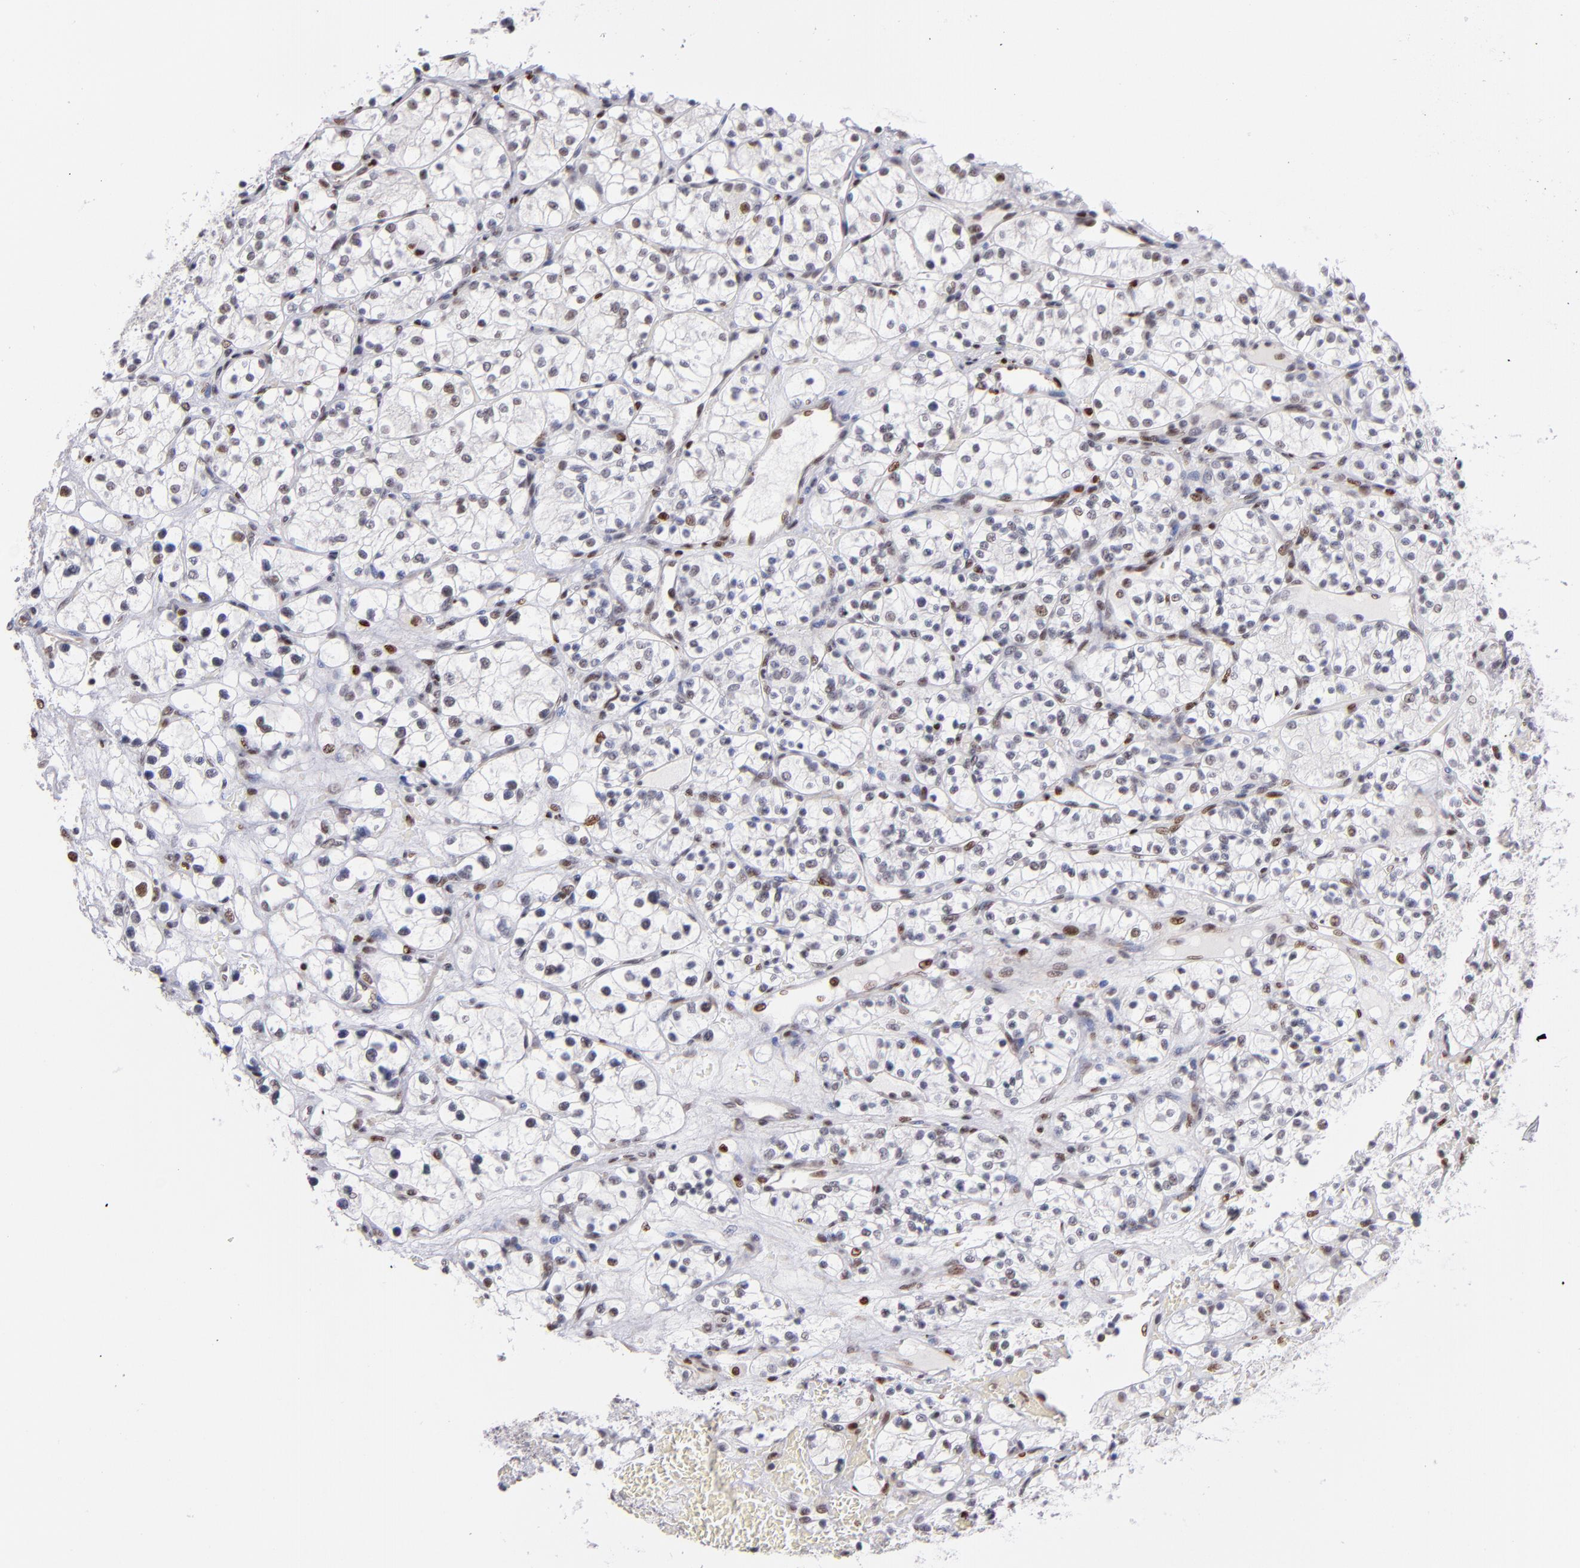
{"staining": {"intensity": "moderate", "quantity": "<25%", "location": "nuclear"}, "tissue": "renal cancer", "cell_type": "Tumor cells", "image_type": "cancer", "snomed": [{"axis": "morphology", "description": "Adenocarcinoma, NOS"}, {"axis": "topography", "description": "Kidney"}], "caption": "Immunohistochemical staining of human adenocarcinoma (renal) reveals low levels of moderate nuclear protein staining in approximately <25% of tumor cells.", "gene": "POLA1", "patient": {"sex": "female", "age": 60}}